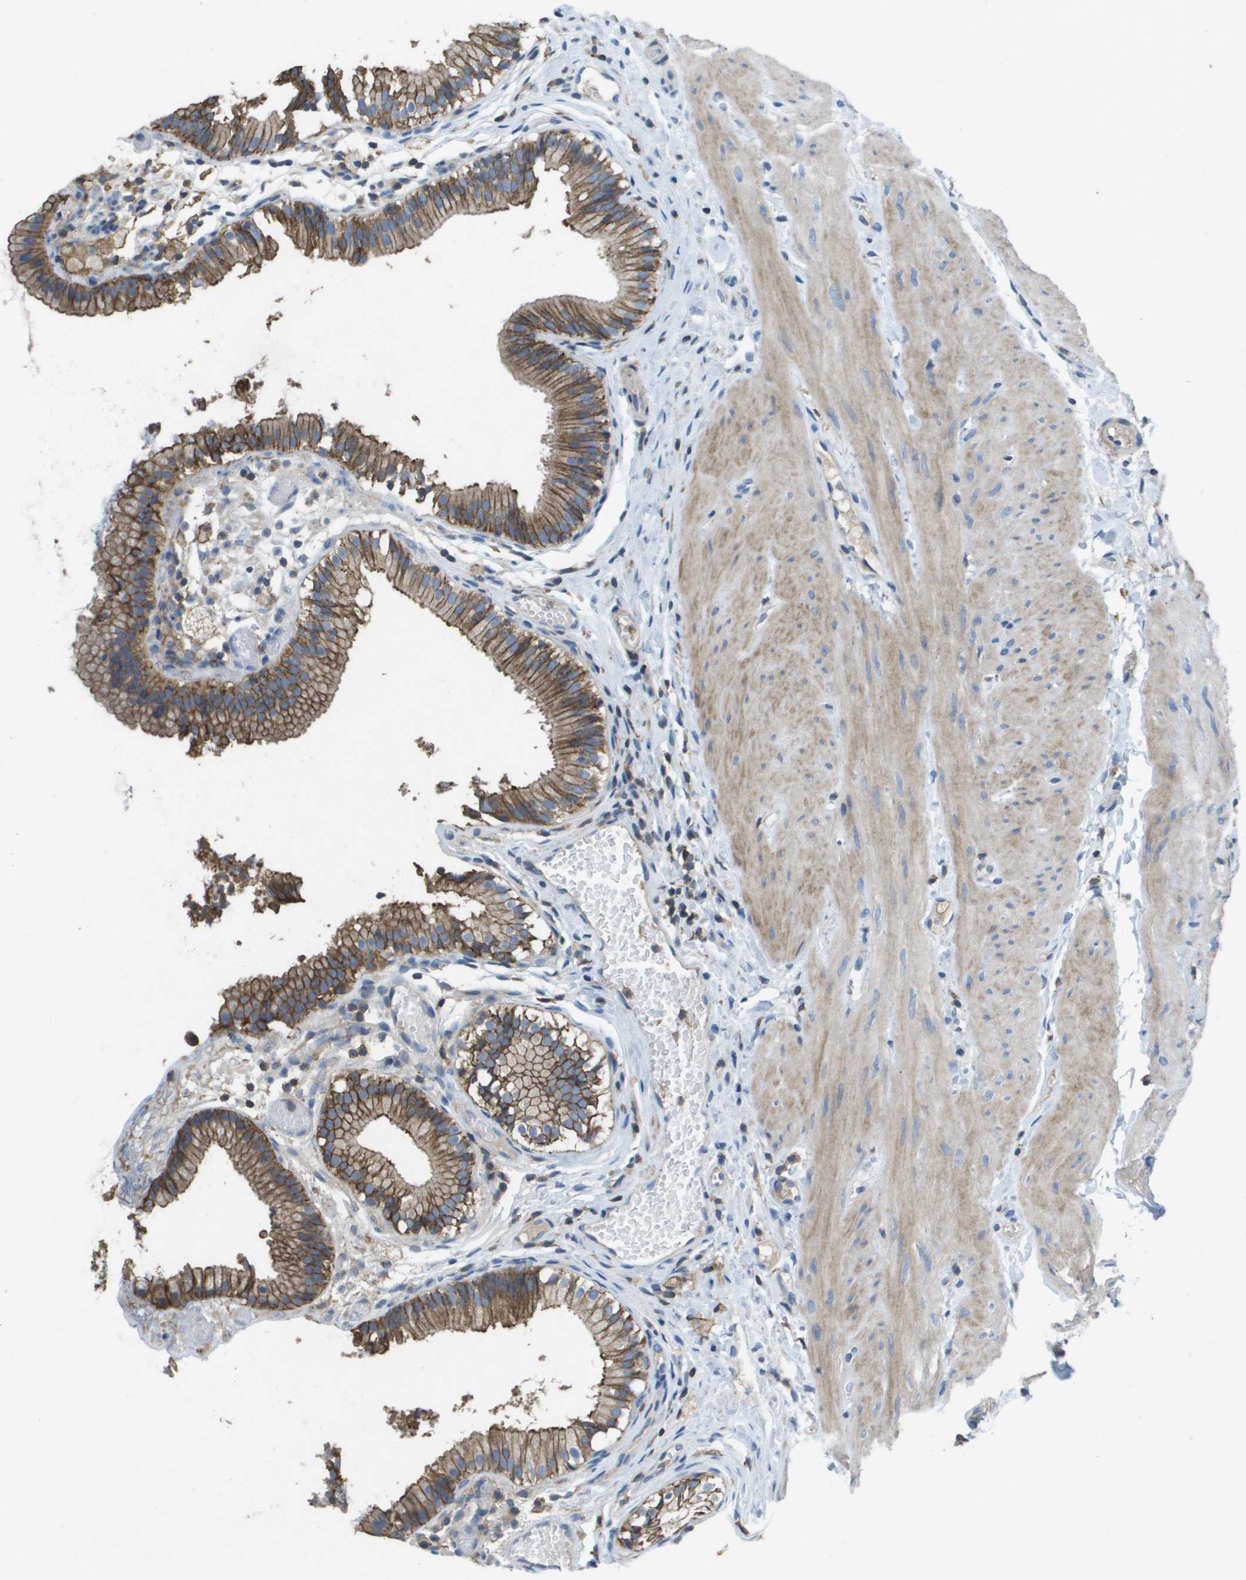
{"staining": {"intensity": "moderate", "quantity": ">75%", "location": "cytoplasmic/membranous"}, "tissue": "gallbladder", "cell_type": "Glandular cells", "image_type": "normal", "snomed": [{"axis": "morphology", "description": "Normal tissue, NOS"}, {"axis": "topography", "description": "Gallbladder"}], "caption": "Immunohistochemical staining of normal gallbladder reveals medium levels of moderate cytoplasmic/membranous expression in approximately >75% of glandular cells.", "gene": "CLCA4", "patient": {"sex": "female", "age": 26}}